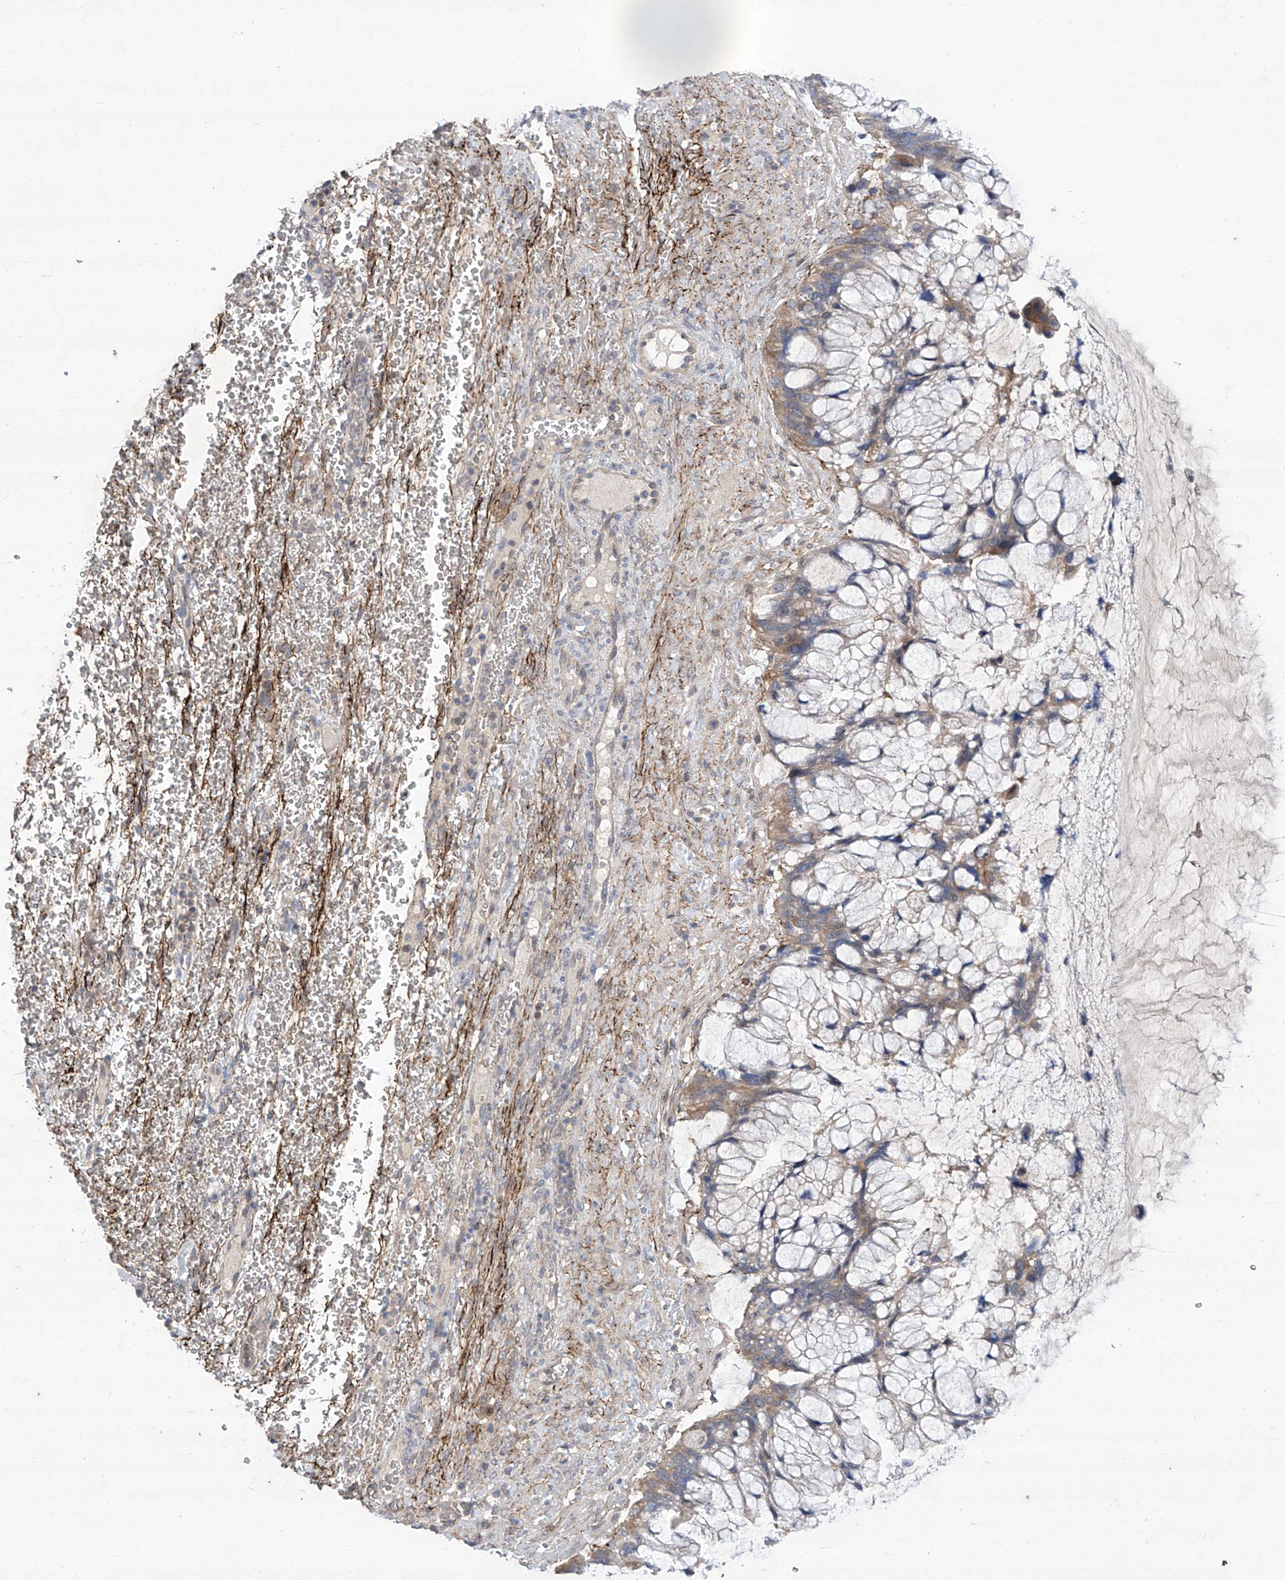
{"staining": {"intensity": "weak", "quantity": ">75%", "location": "cytoplasmic/membranous"}, "tissue": "ovarian cancer", "cell_type": "Tumor cells", "image_type": "cancer", "snomed": [{"axis": "morphology", "description": "Cystadenocarcinoma, mucinous, NOS"}, {"axis": "topography", "description": "Ovary"}], "caption": "A photomicrograph of human ovarian mucinous cystadenocarcinoma stained for a protein exhibits weak cytoplasmic/membranous brown staining in tumor cells. (Stains: DAB (3,3'-diaminobenzidine) in brown, nuclei in blue, Microscopy: brightfield microscopy at high magnification).", "gene": "TXNIP", "patient": {"sex": "female", "age": 37}}